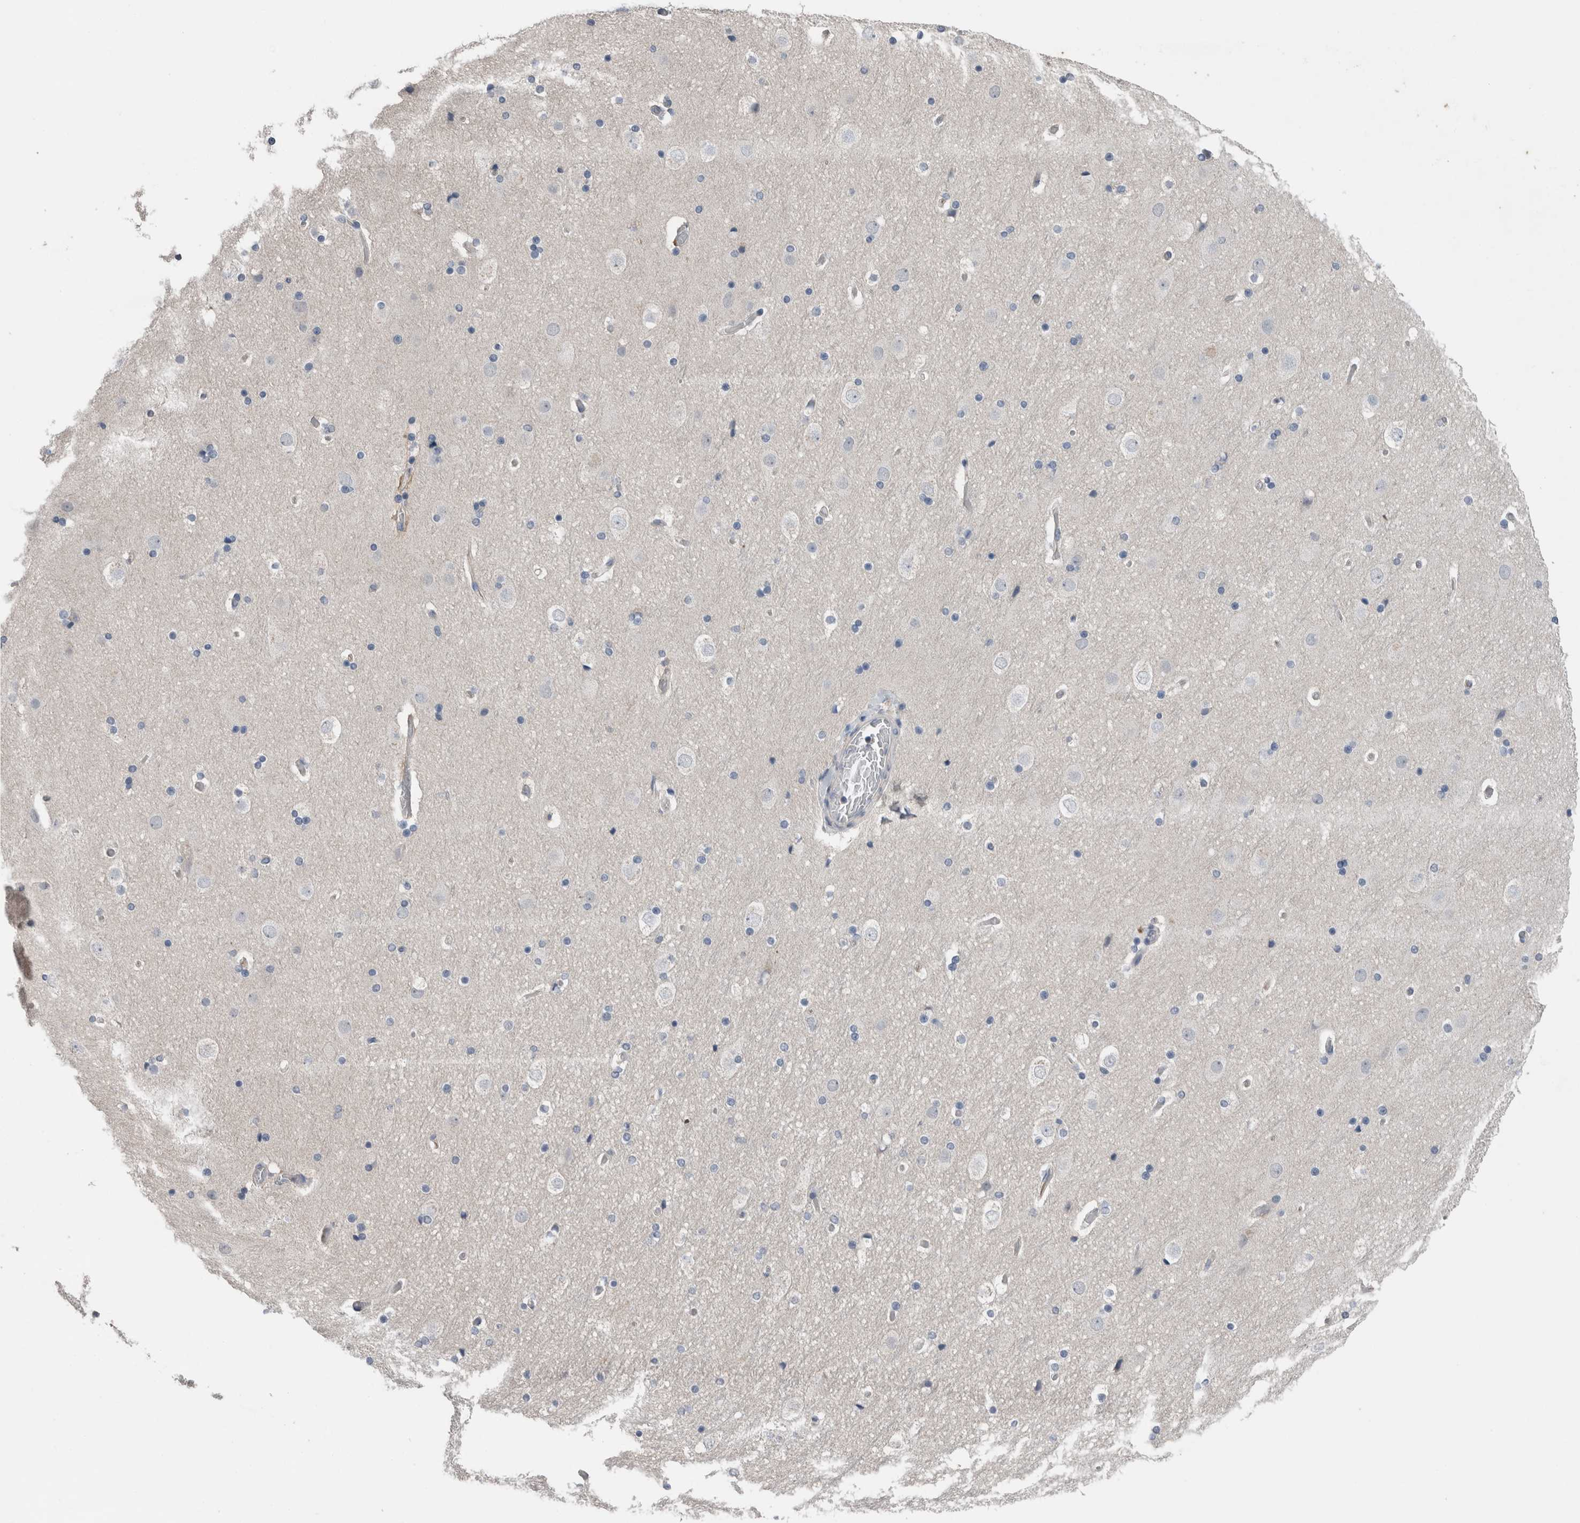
{"staining": {"intensity": "negative", "quantity": "none", "location": "none"}, "tissue": "cerebral cortex", "cell_type": "Endothelial cells", "image_type": "normal", "snomed": [{"axis": "morphology", "description": "Normal tissue, NOS"}, {"axis": "topography", "description": "Cerebral cortex"}], "caption": "The histopathology image demonstrates no staining of endothelial cells in normal cerebral cortex.", "gene": "CRNN", "patient": {"sex": "male", "age": 57}}